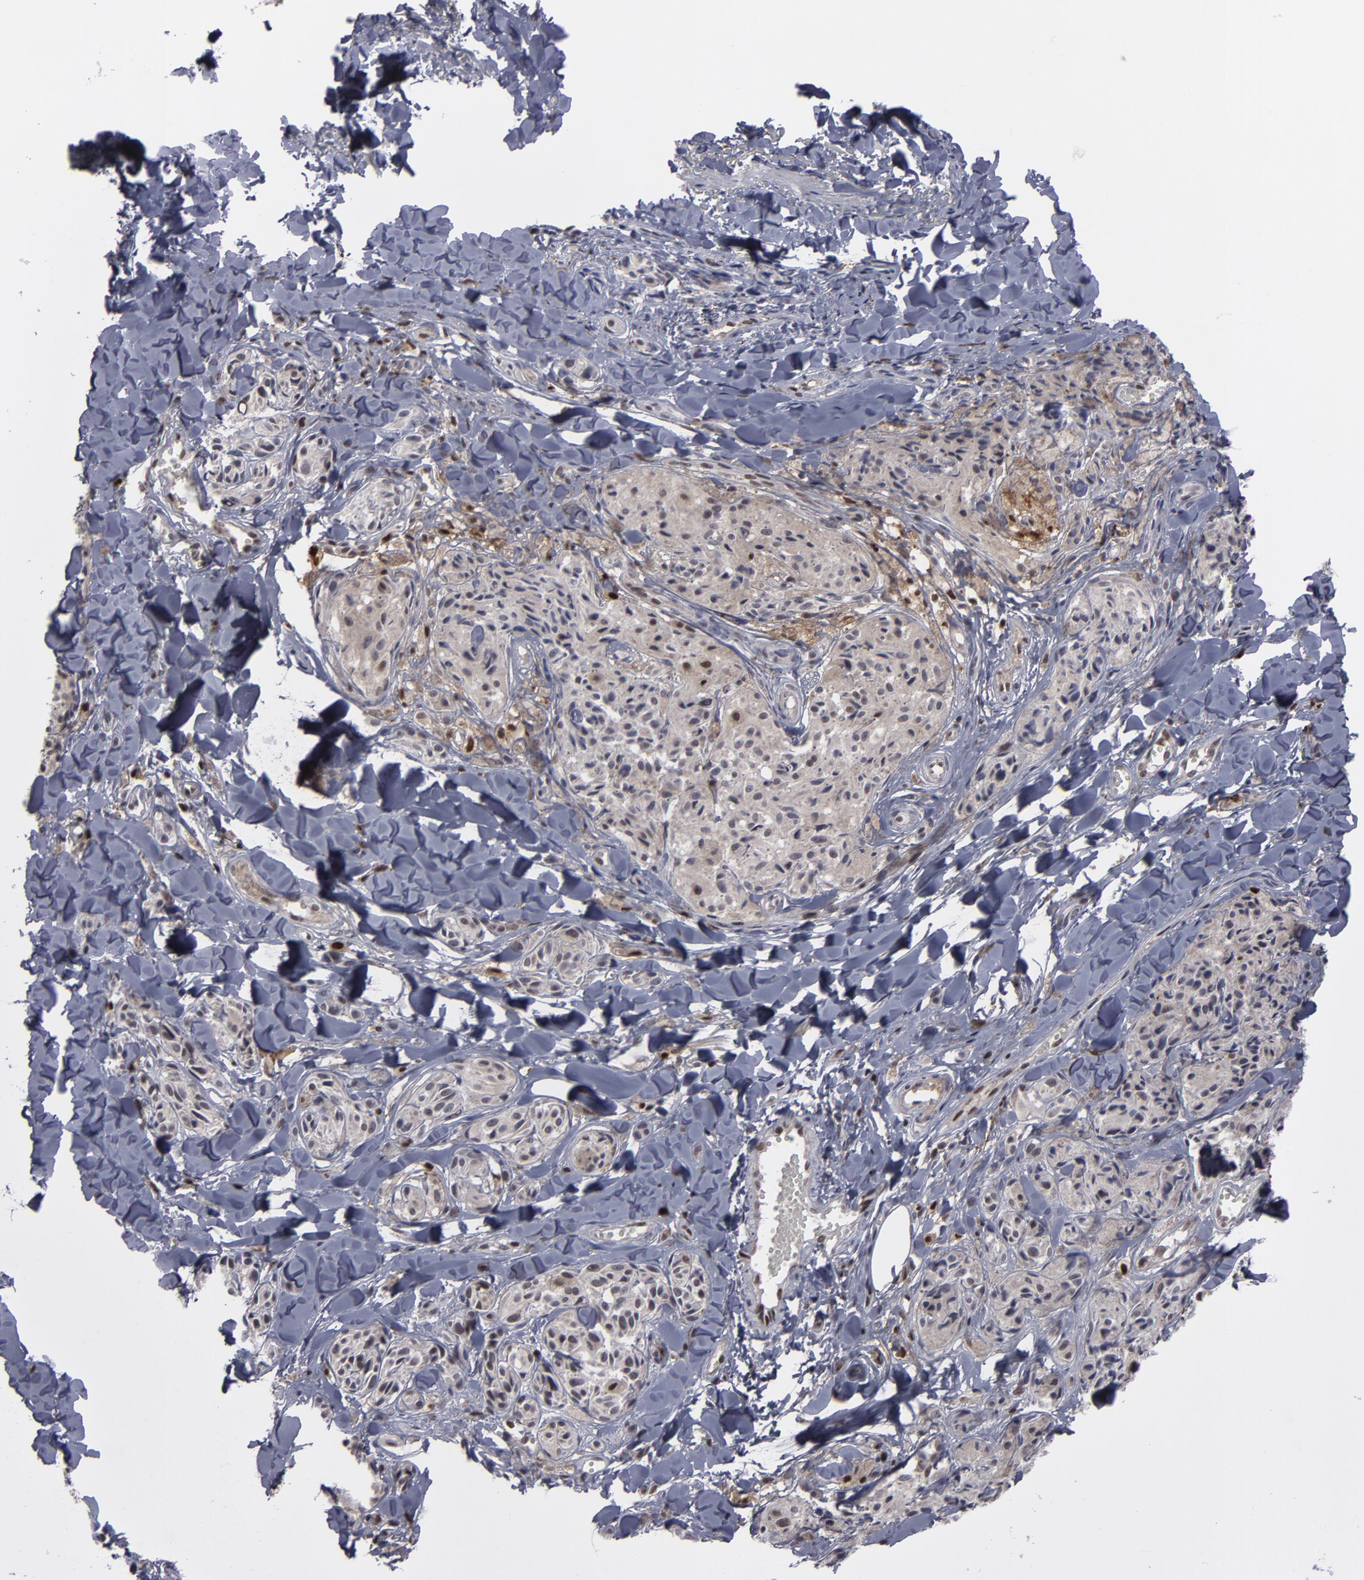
{"staining": {"intensity": "weak", "quantity": "<25%", "location": "cytoplasmic/membranous,nuclear"}, "tissue": "melanoma", "cell_type": "Tumor cells", "image_type": "cancer", "snomed": [{"axis": "morphology", "description": "Malignant melanoma, Metastatic site"}, {"axis": "topography", "description": "Skin"}], "caption": "Image shows no significant protein positivity in tumor cells of melanoma.", "gene": "GSR", "patient": {"sex": "female", "age": 66}}